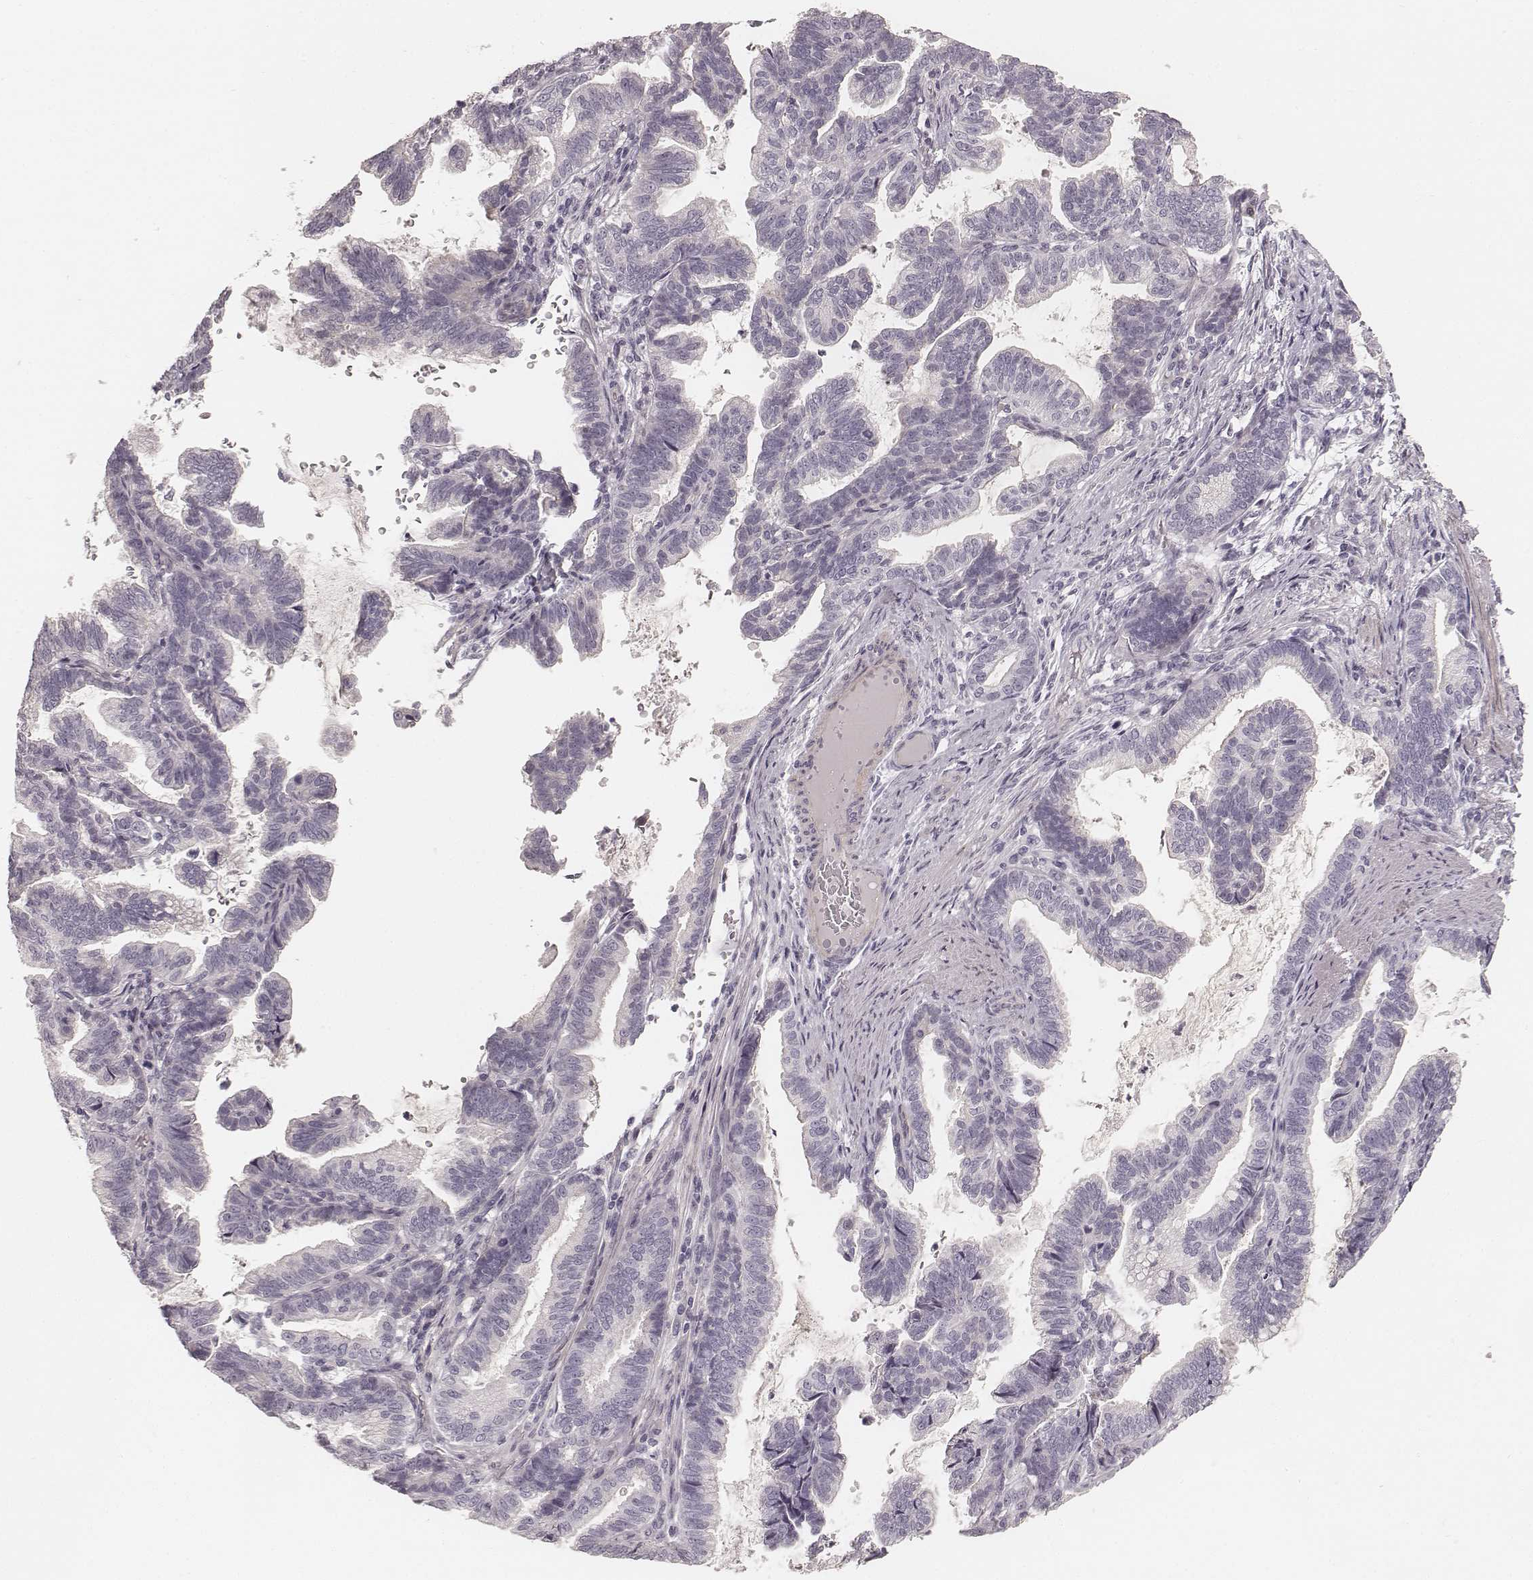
{"staining": {"intensity": "negative", "quantity": "none", "location": "none"}, "tissue": "stomach cancer", "cell_type": "Tumor cells", "image_type": "cancer", "snomed": [{"axis": "morphology", "description": "Adenocarcinoma, NOS"}, {"axis": "topography", "description": "Stomach"}], "caption": "IHC photomicrograph of human adenocarcinoma (stomach) stained for a protein (brown), which displays no staining in tumor cells.", "gene": "SPATA24", "patient": {"sex": "male", "age": 83}}